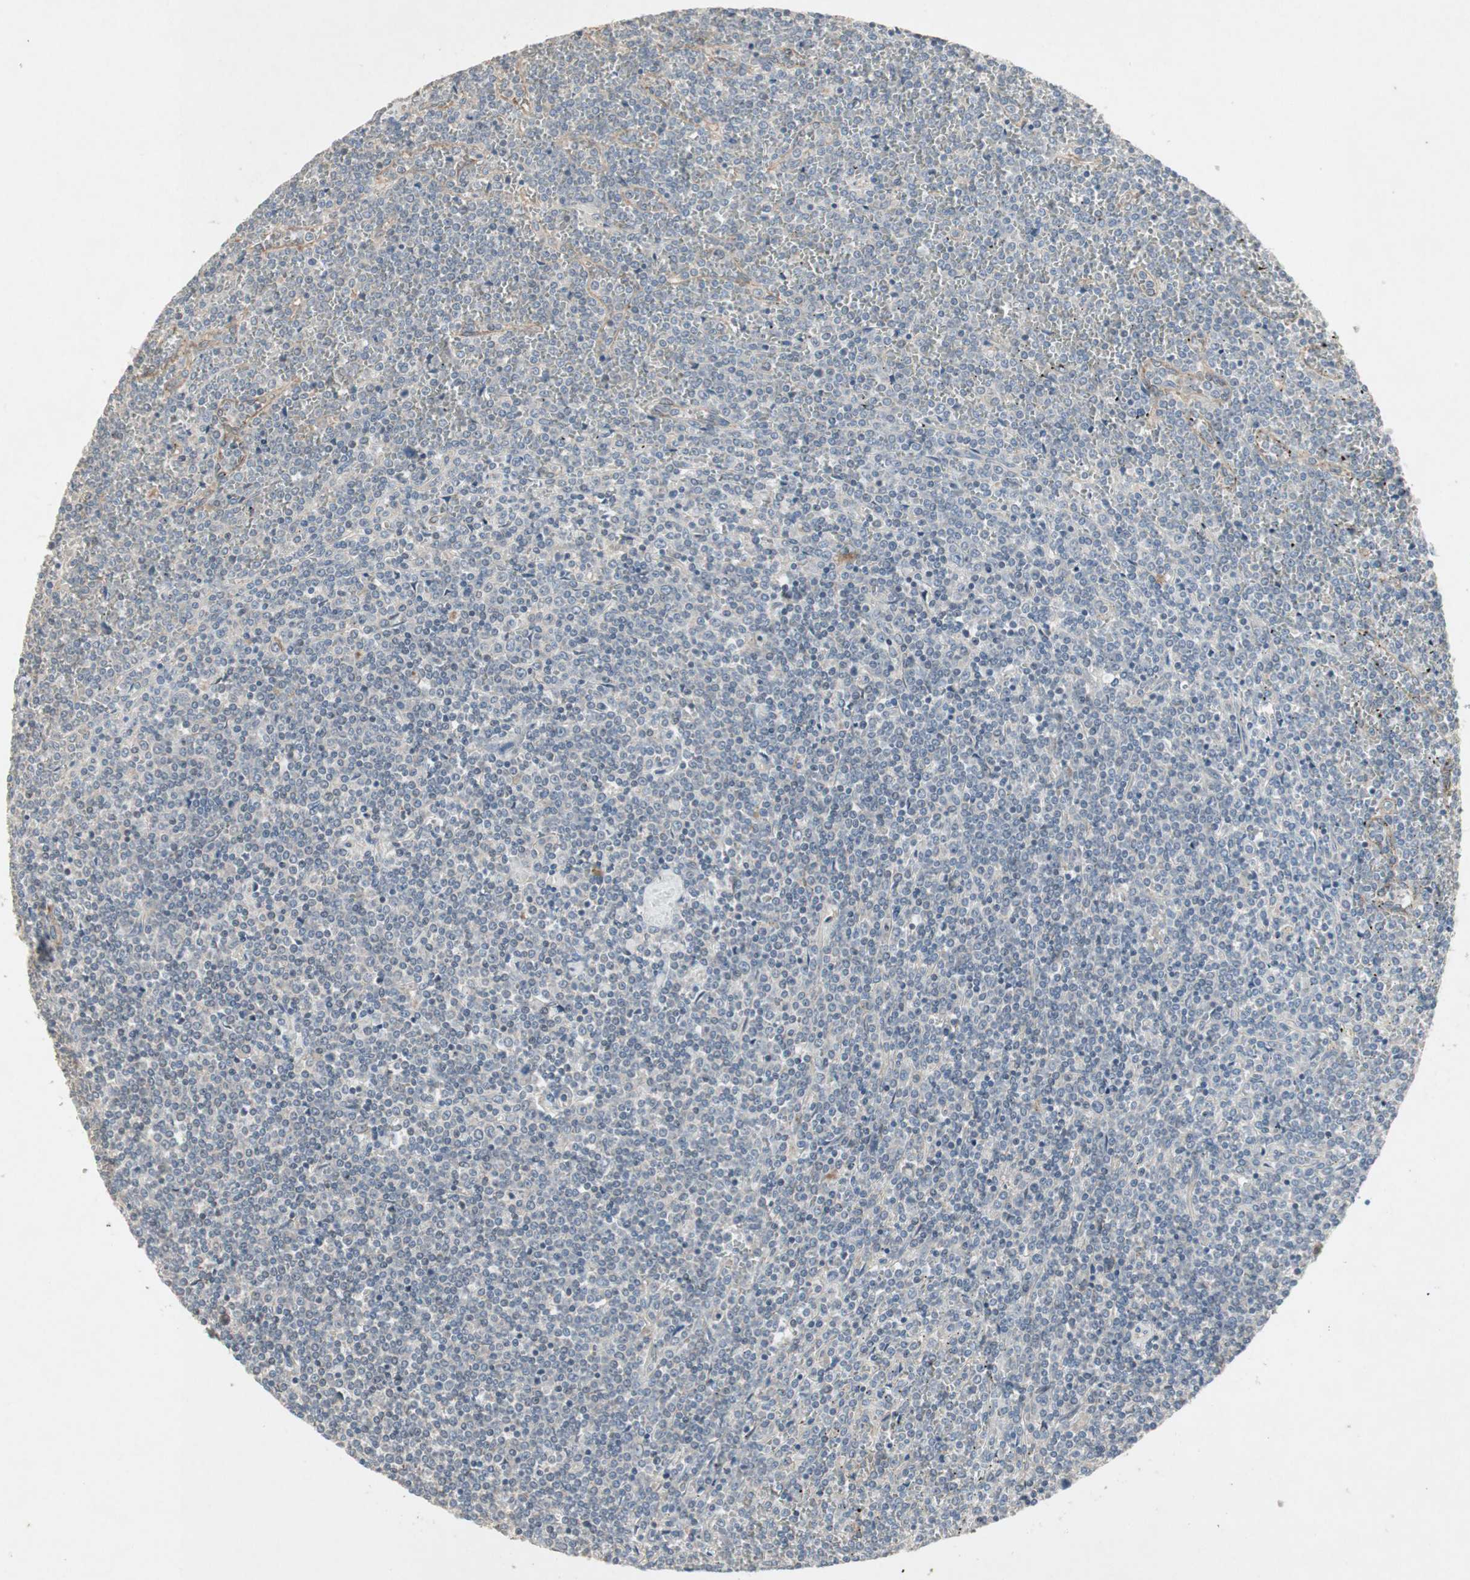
{"staining": {"intensity": "negative", "quantity": "none", "location": "none"}, "tissue": "lymphoma", "cell_type": "Tumor cells", "image_type": "cancer", "snomed": [{"axis": "morphology", "description": "Malignant lymphoma, non-Hodgkin's type, Low grade"}, {"axis": "topography", "description": "Spleen"}], "caption": "Immunohistochemistry image of neoplastic tissue: human low-grade malignant lymphoma, non-Hodgkin's type stained with DAB (3,3'-diaminobenzidine) displays no significant protein staining in tumor cells.", "gene": "JMJD7-PLA2G4B", "patient": {"sex": "female", "age": 19}}